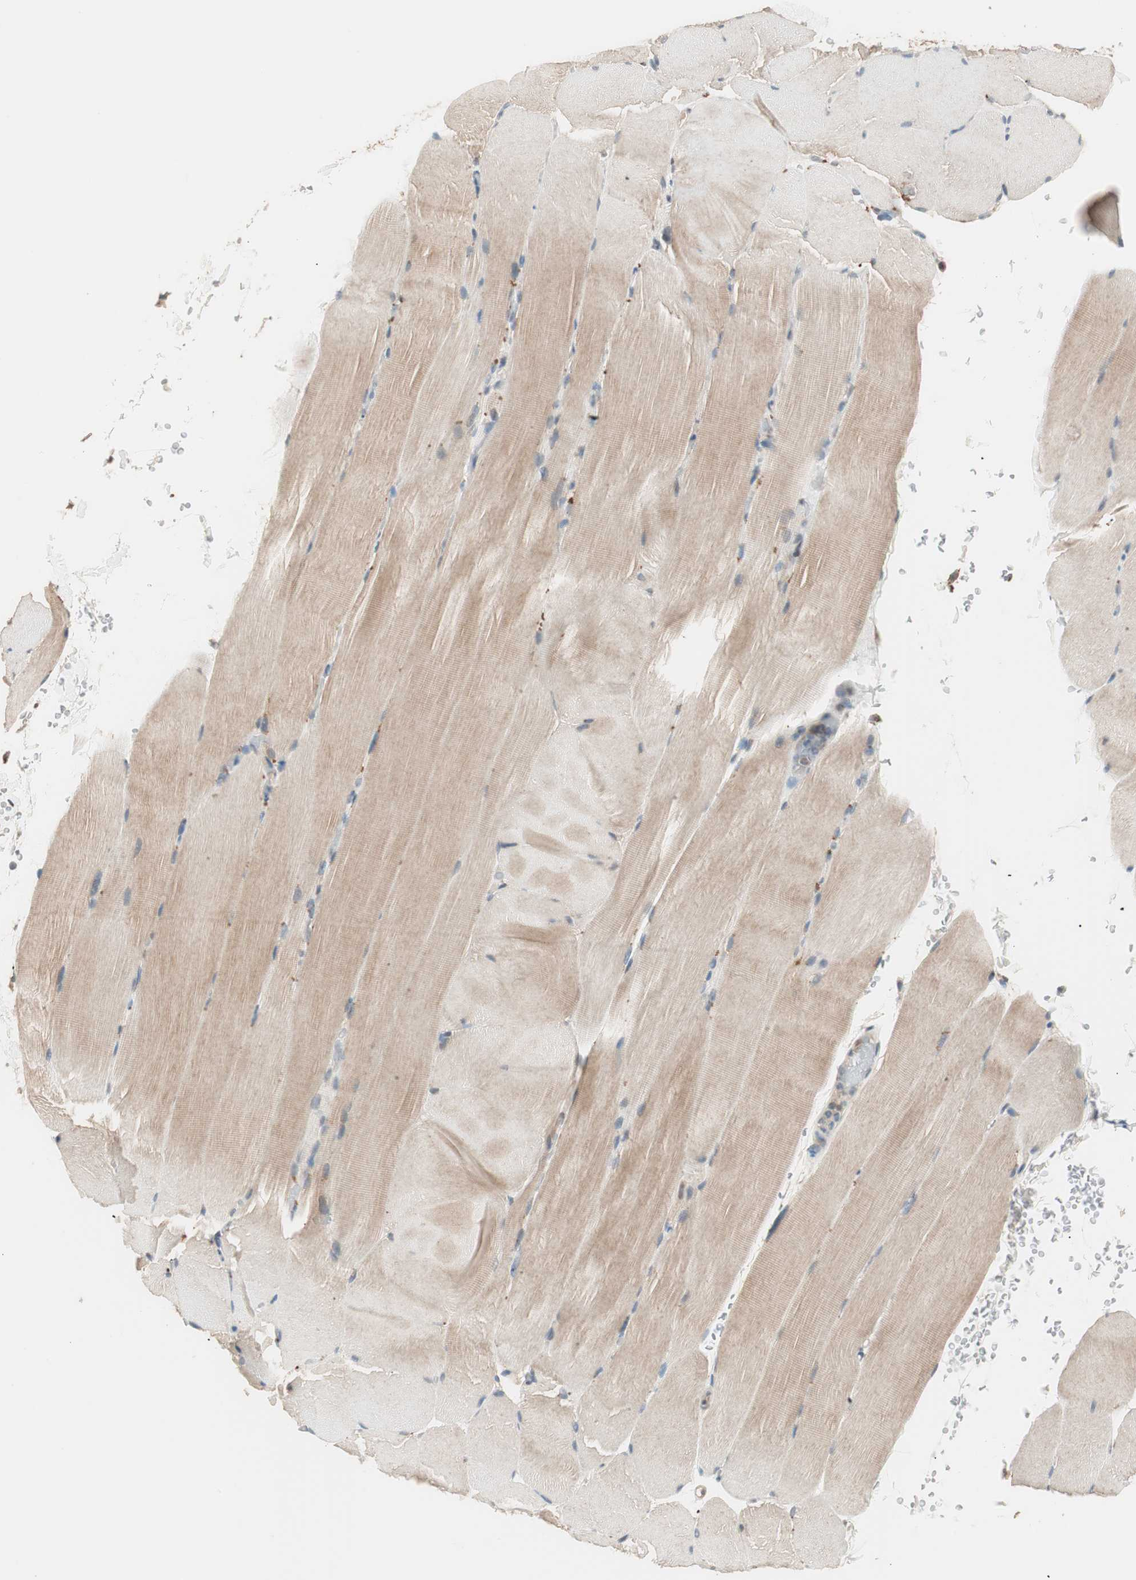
{"staining": {"intensity": "weak", "quantity": ">75%", "location": "cytoplasmic/membranous"}, "tissue": "skeletal muscle", "cell_type": "Myocytes", "image_type": "normal", "snomed": [{"axis": "morphology", "description": "Normal tissue, NOS"}, {"axis": "topography", "description": "Skeletal muscle"}, {"axis": "topography", "description": "Parathyroid gland"}], "caption": "Skeletal muscle was stained to show a protein in brown. There is low levels of weak cytoplasmic/membranous expression in about >75% of myocytes. The staining was performed using DAB, with brown indicating positive protein expression. Nuclei are stained blue with hematoxylin.", "gene": "NFRKB", "patient": {"sex": "female", "age": 37}}